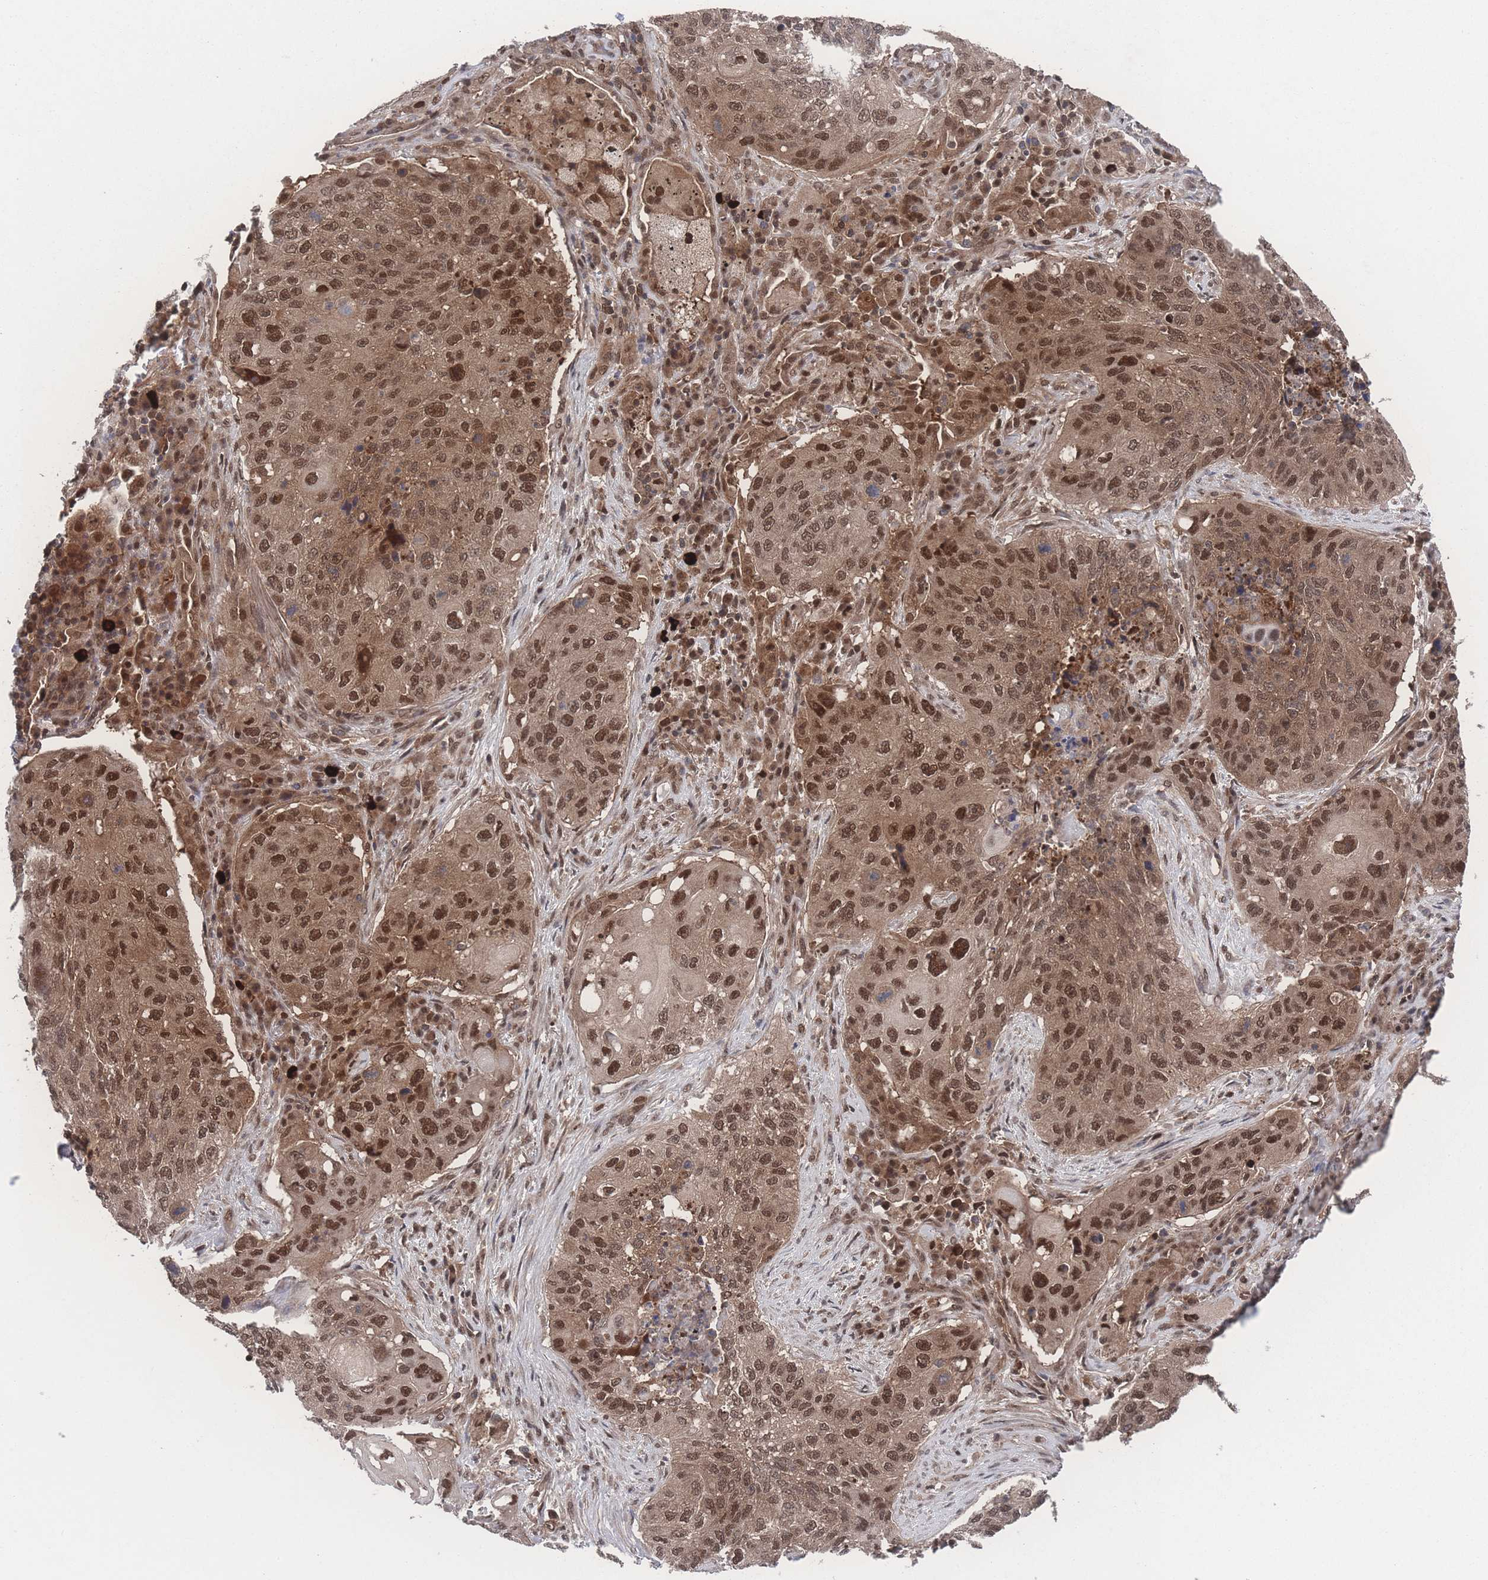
{"staining": {"intensity": "moderate", "quantity": ">75%", "location": "nuclear"}, "tissue": "lung cancer", "cell_type": "Tumor cells", "image_type": "cancer", "snomed": [{"axis": "morphology", "description": "Squamous cell carcinoma, NOS"}, {"axis": "topography", "description": "Lung"}], "caption": "Tumor cells show medium levels of moderate nuclear staining in about >75% of cells in human squamous cell carcinoma (lung). (Stains: DAB in brown, nuclei in blue, Microscopy: brightfield microscopy at high magnification).", "gene": "PSMA1", "patient": {"sex": "female", "age": 63}}